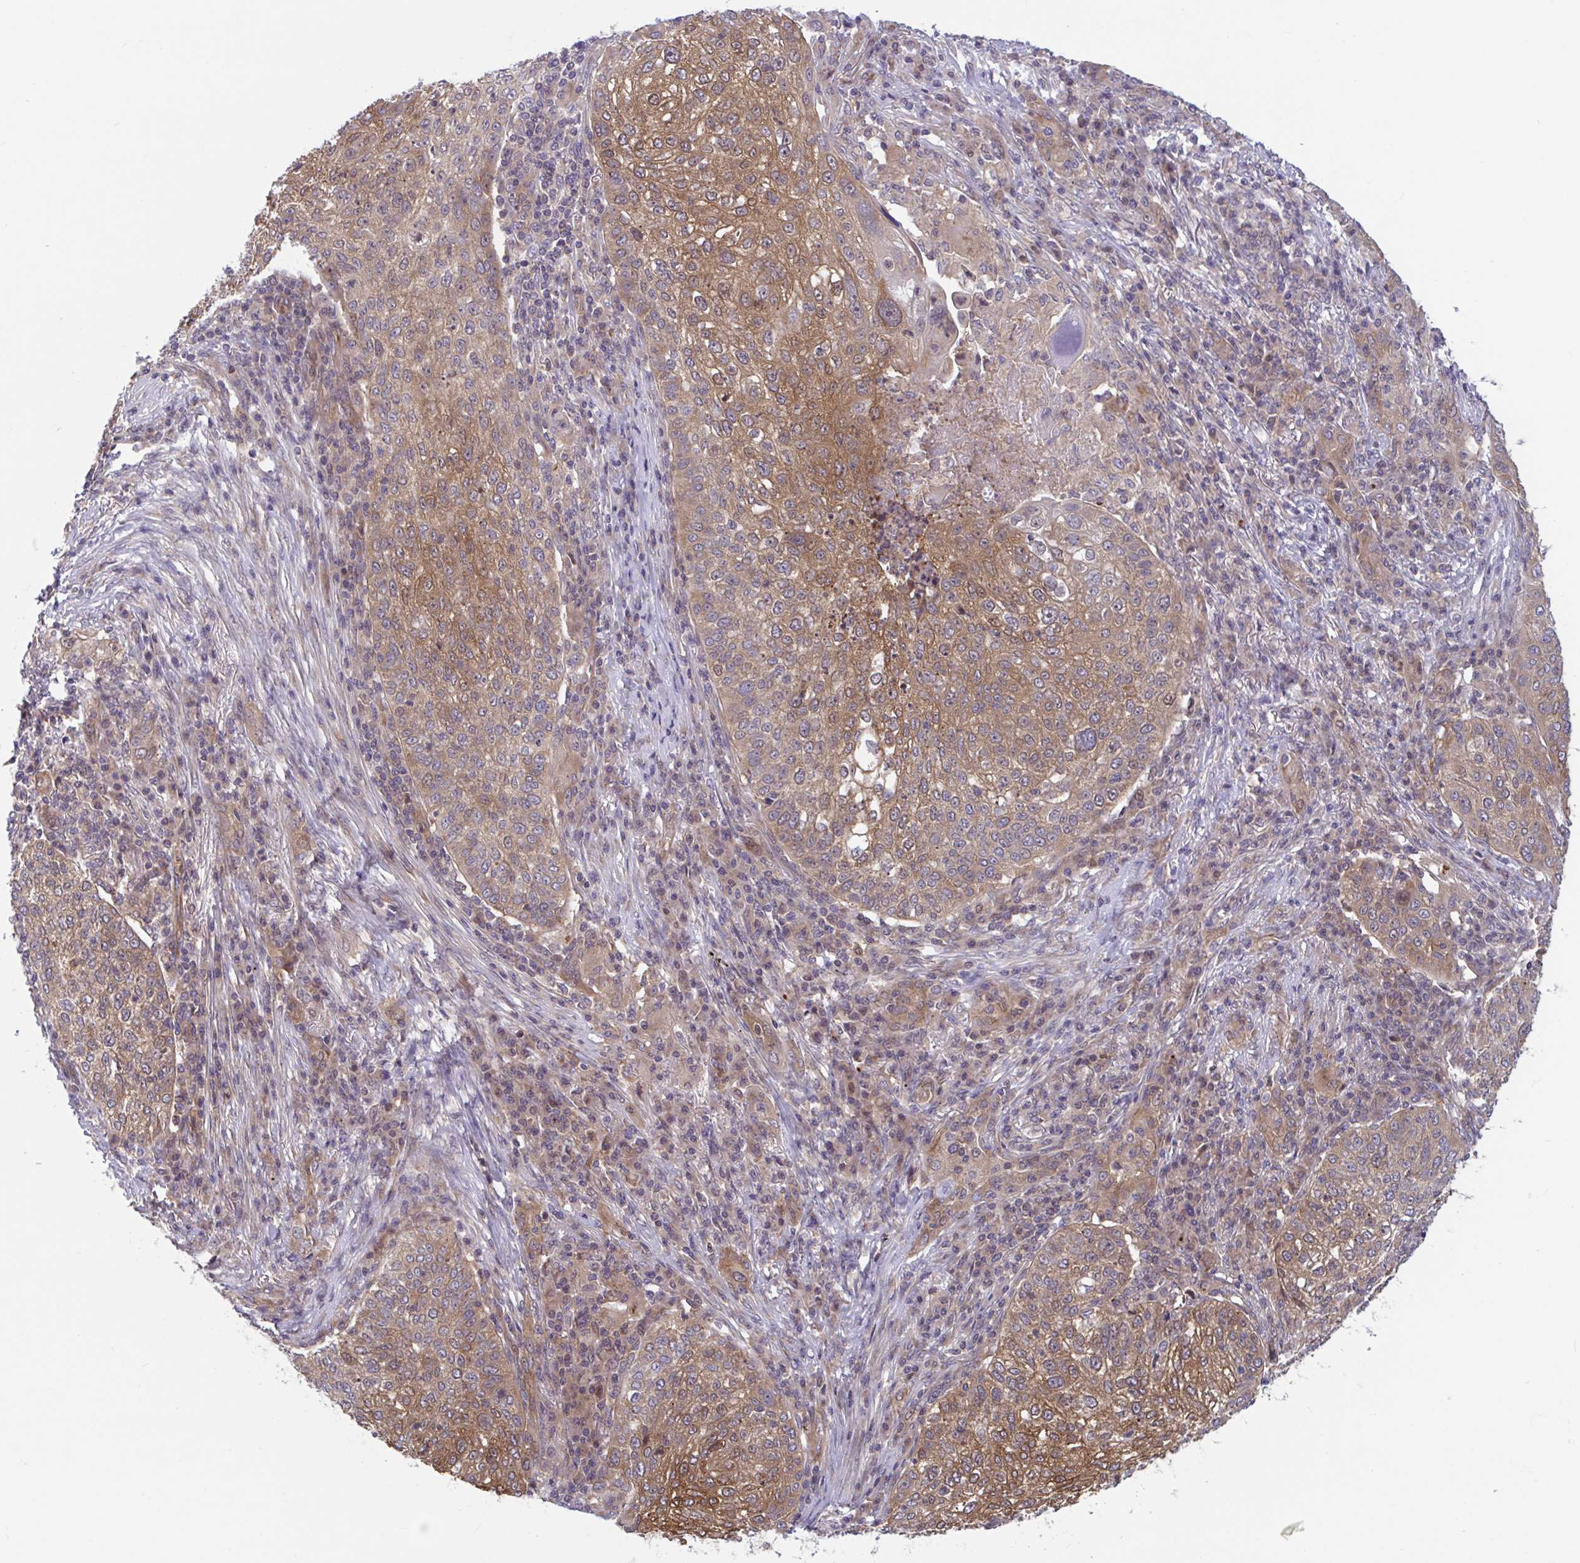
{"staining": {"intensity": "moderate", "quantity": ">75%", "location": "cytoplasmic/membranous"}, "tissue": "lung cancer", "cell_type": "Tumor cells", "image_type": "cancer", "snomed": [{"axis": "morphology", "description": "Squamous cell carcinoma, NOS"}, {"axis": "topography", "description": "Lung"}], "caption": "Immunohistochemical staining of human lung cancer (squamous cell carcinoma) reveals medium levels of moderate cytoplasmic/membranous positivity in about >75% of tumor cells. (Stains: DAB (3,3'-diaminobenzidine) in brown, nuclei in blue, Microscopy: brightfield microscopy at high magnification).", "gene": "LMNTD2", "patient": {"sex": "male", "age": 63}}